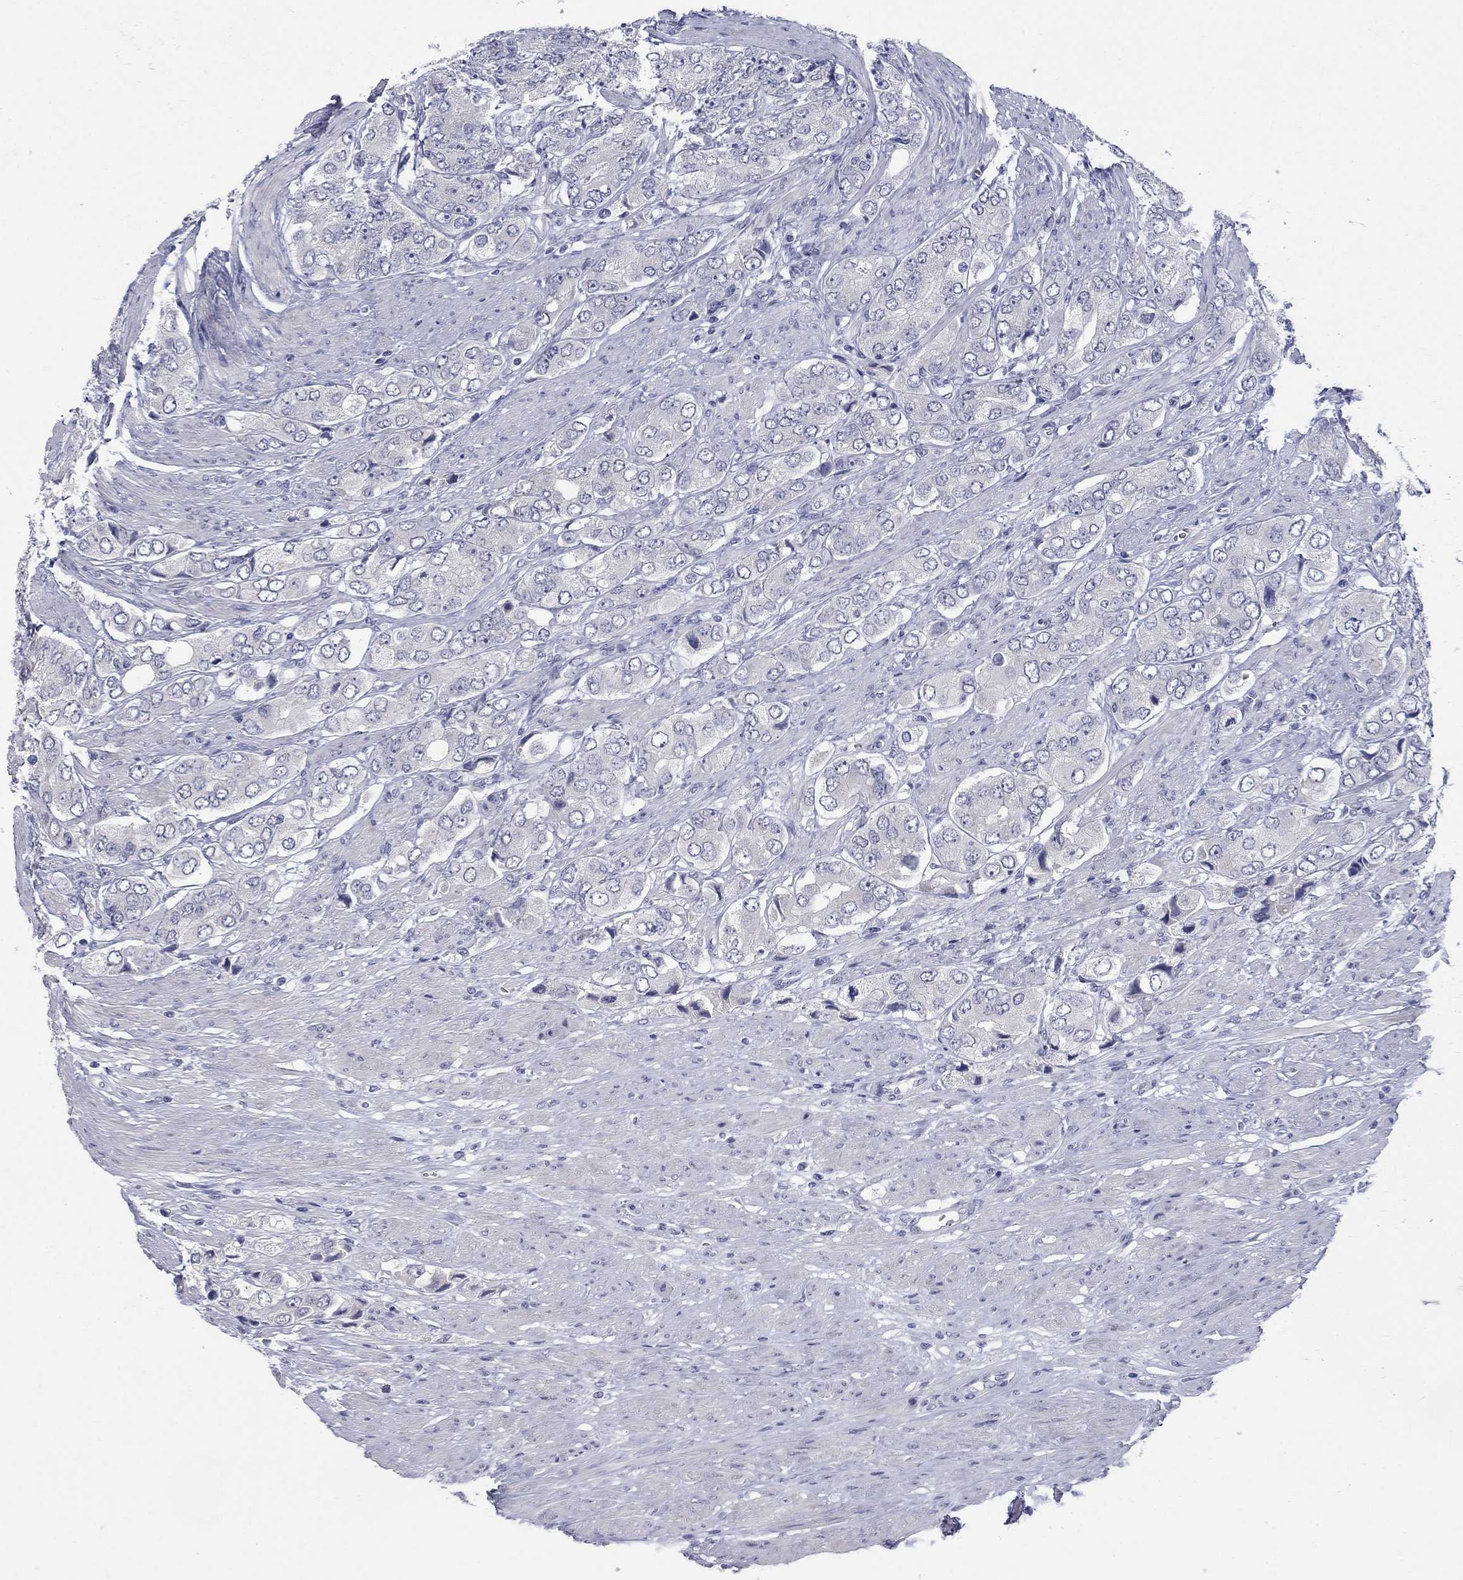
{"staining": {"intensity": "negative", "quantity": "none", "location": "none"}, "tissue": "prostate cancer", "cell_type": "Tumor cells", "image_type": "cancer", "snomed": [{"axis": "morphology", "description": "Adenocarcinoma, Low grade"}, {"axis": "topography", "description": "Prostate"}], "caption": "There is no significant expression in tumor cells of prostate adenocarcinoma (low-grade). Nuclei are stained in blue.", "gene": "ELAVL4", "patient": {"sex": "male", "age": 69}}